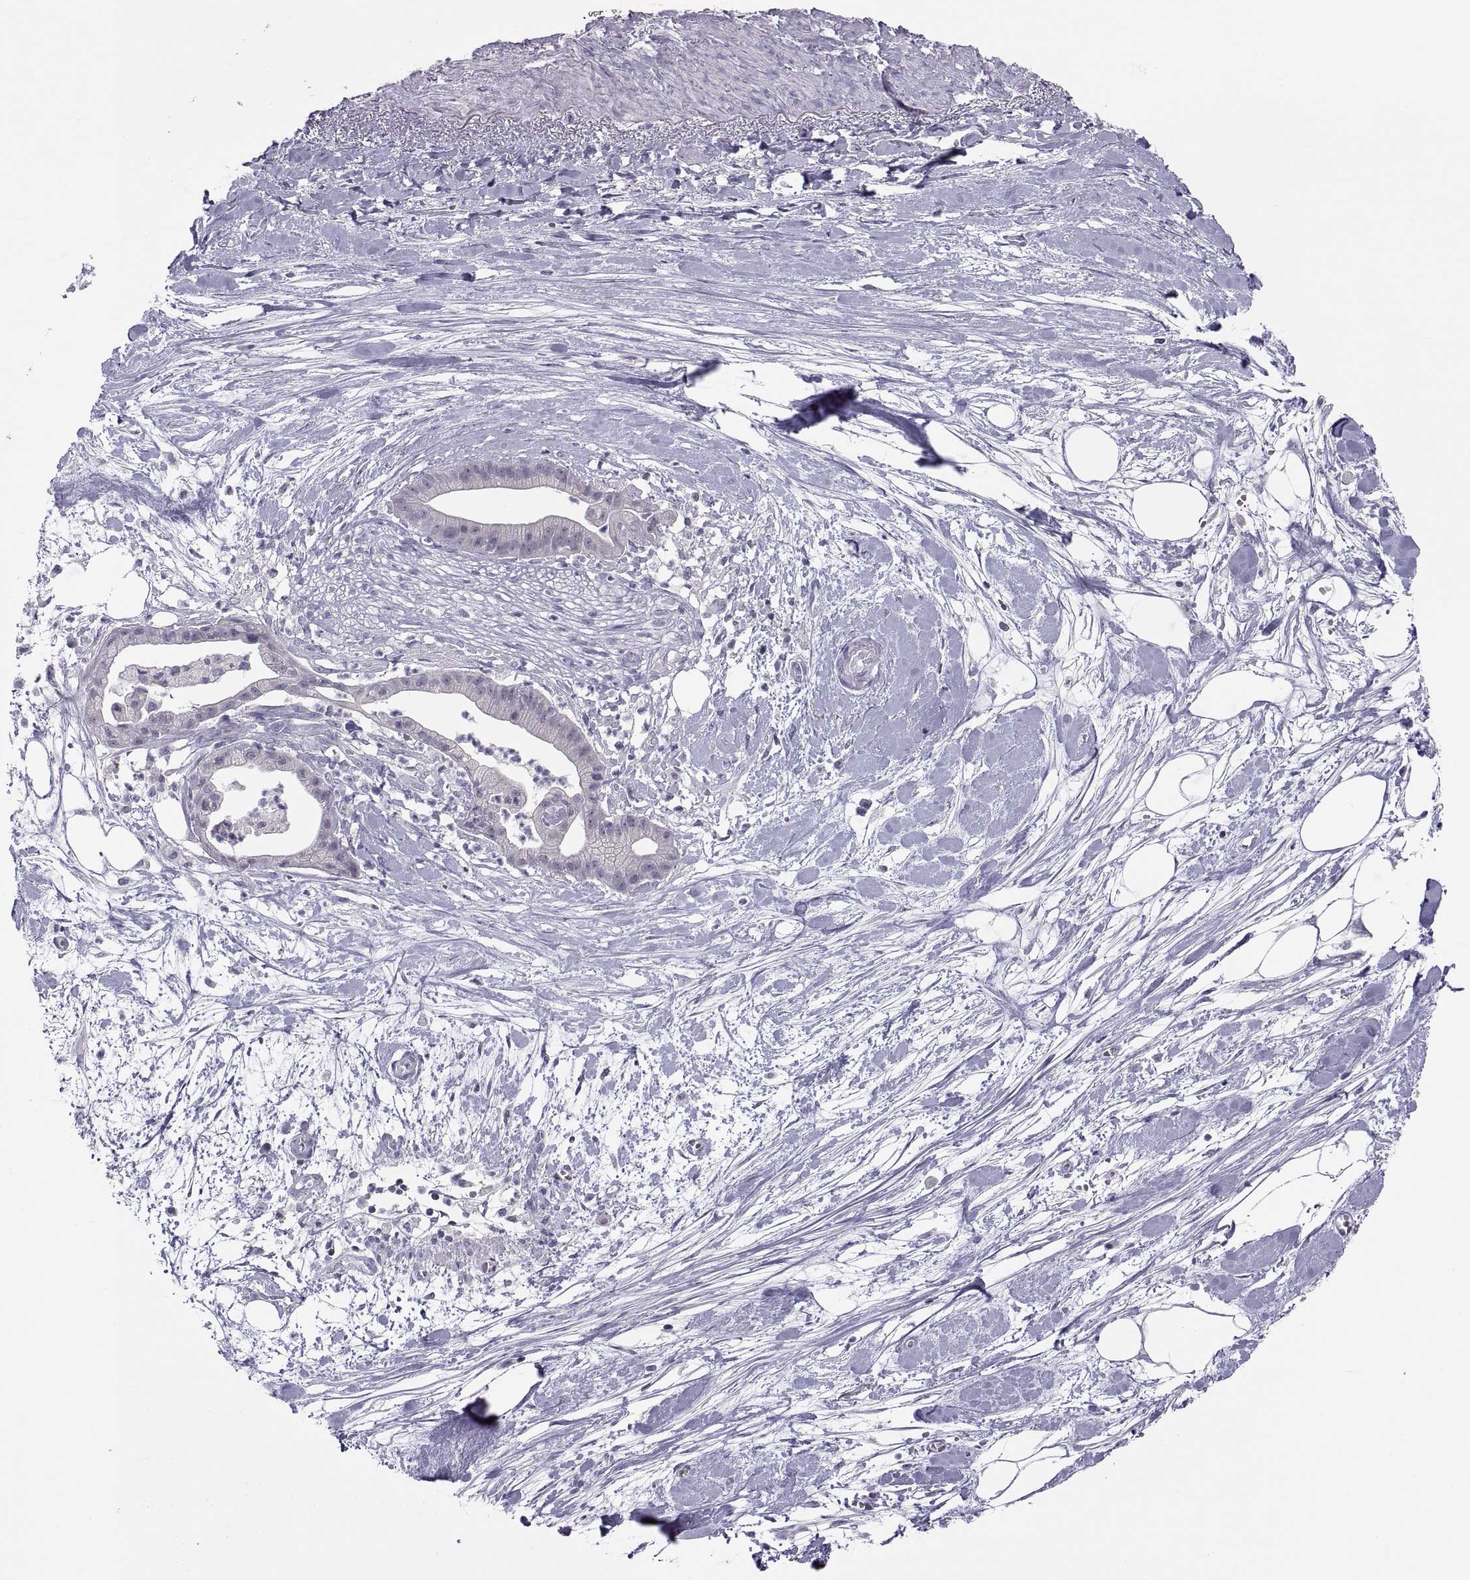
{"staining": {"intensity": "negative", "quantity": "none", "location": "none"}, "tissue": "pancreatic cancer", "cell_type": "Tumor cells", "image_type": "cancer", "snomed": [{"axis": "morphology", "description": "Normal tissue, NOS"}, {"axis": "morphology", "description": "Adenocarcinoma, NOS"}, {"axis": "topography", "description": "Lymph node"}, {"axis": "topography", "description": "Pancreas"}], "caption": "This micrograph is of adenocarcinoma (pancreatic) stained with IHC to label a protein in brown with the nuclei are counter-stained blue. There is no positivity in tumor cells. (Brightfield microscopy of DAB (3,3'-diaminobenzidine) immunohistochemistry (IHC) at high magnification).", "gene": "TTC21A", "patient": {"sex": "female", "age": 58}}